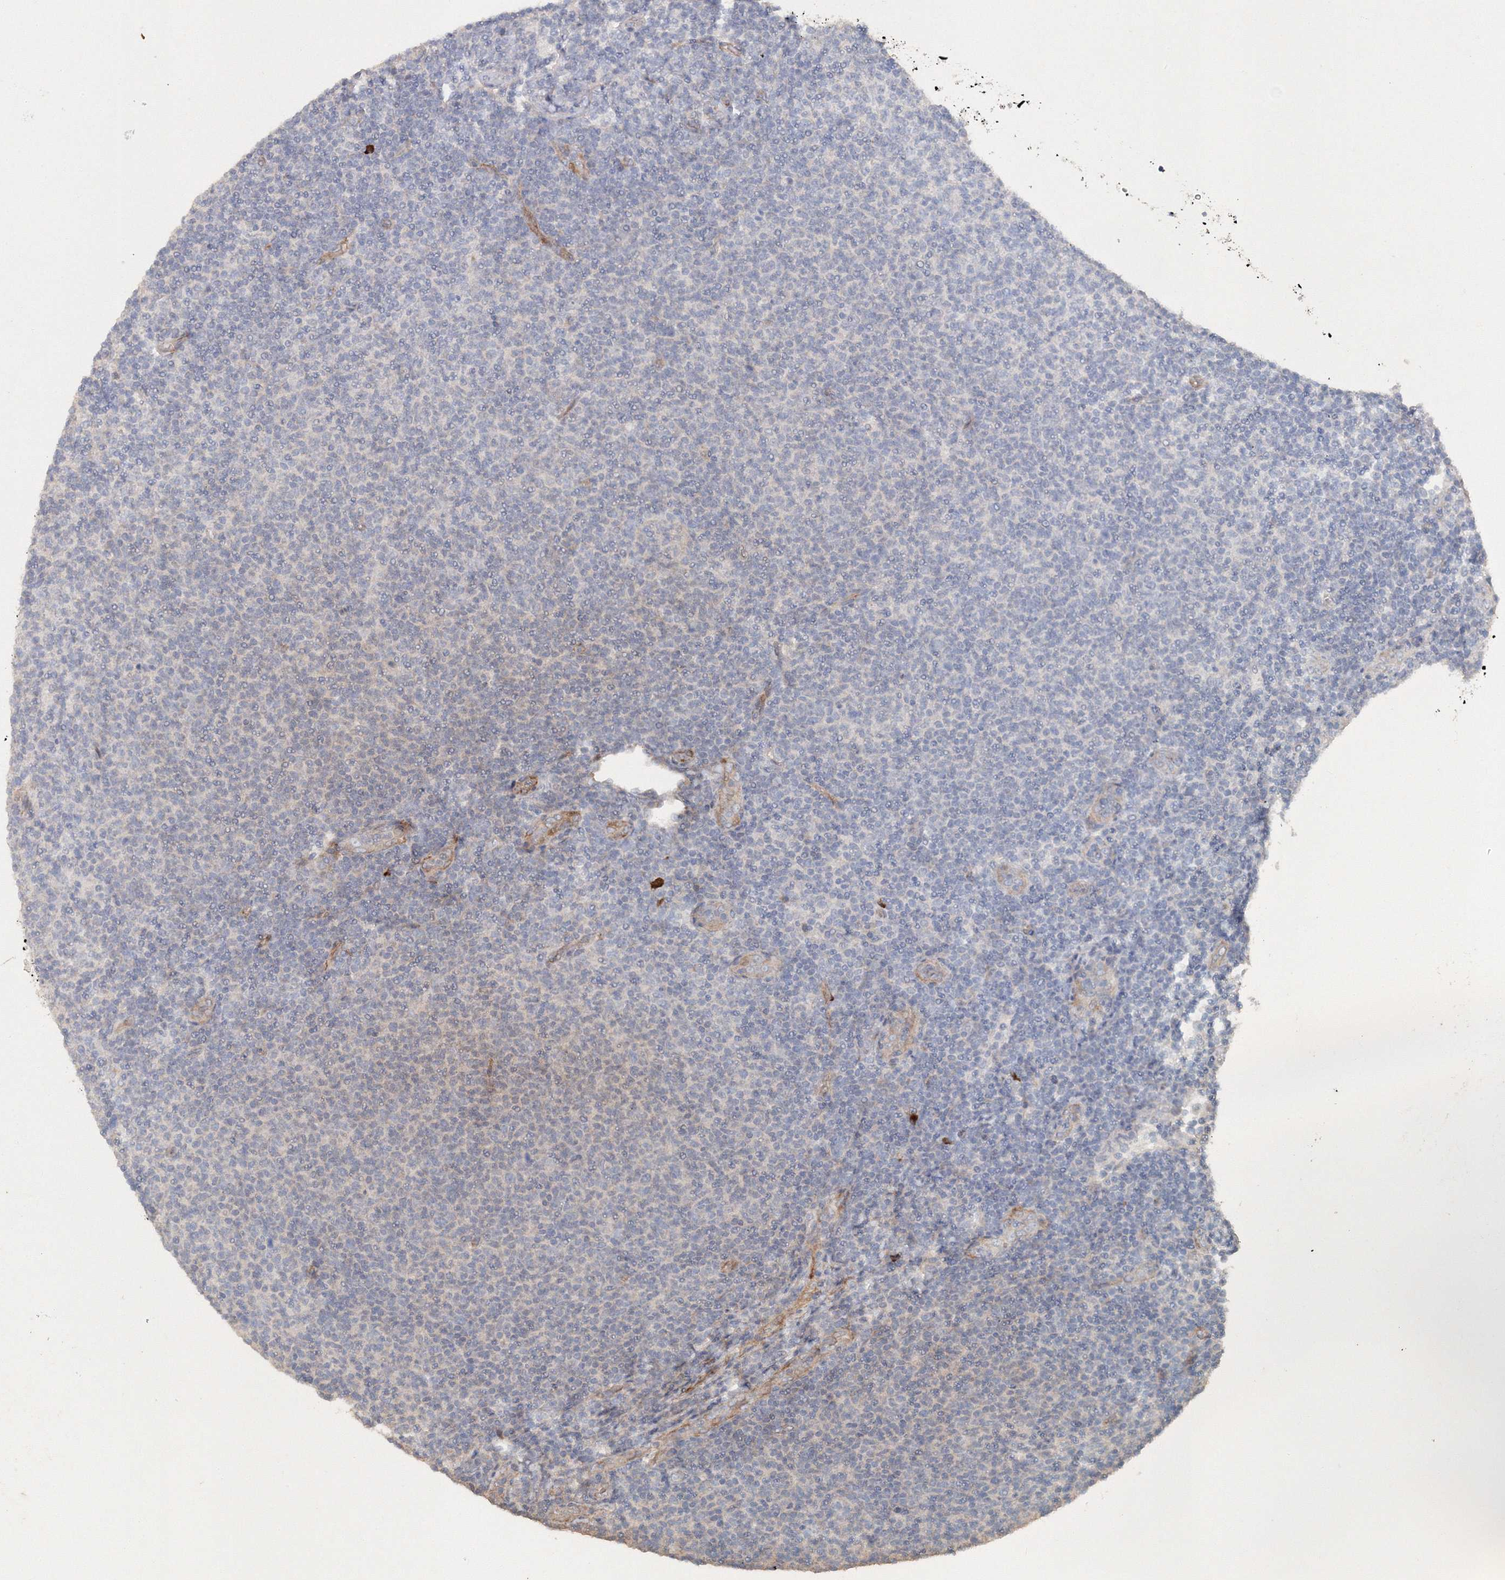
{"staining": {"intensity": "negative", "quantity": "none", "location": "none"}, "tissue": "lymphoma", "cell_type": "Tumor cells", "image_type": "cancer", "snomed": [{"axis": "morphology", "description": "Malignant lymphoma, non-Hodgkin's type, Low grade"}, {"axis": "topography", "description": "Lymph node"}], "caption": "Immunohistochemistry micrograph of lymphoma stained for a protein (brown), which demonstrates no staining in tumor cells. The staining is performed using DAB brown chromogen with nuclei counter-stained in using hematoxylin.", "gene": "NALF2", "patient": {"sex": "male", "age": 66}}